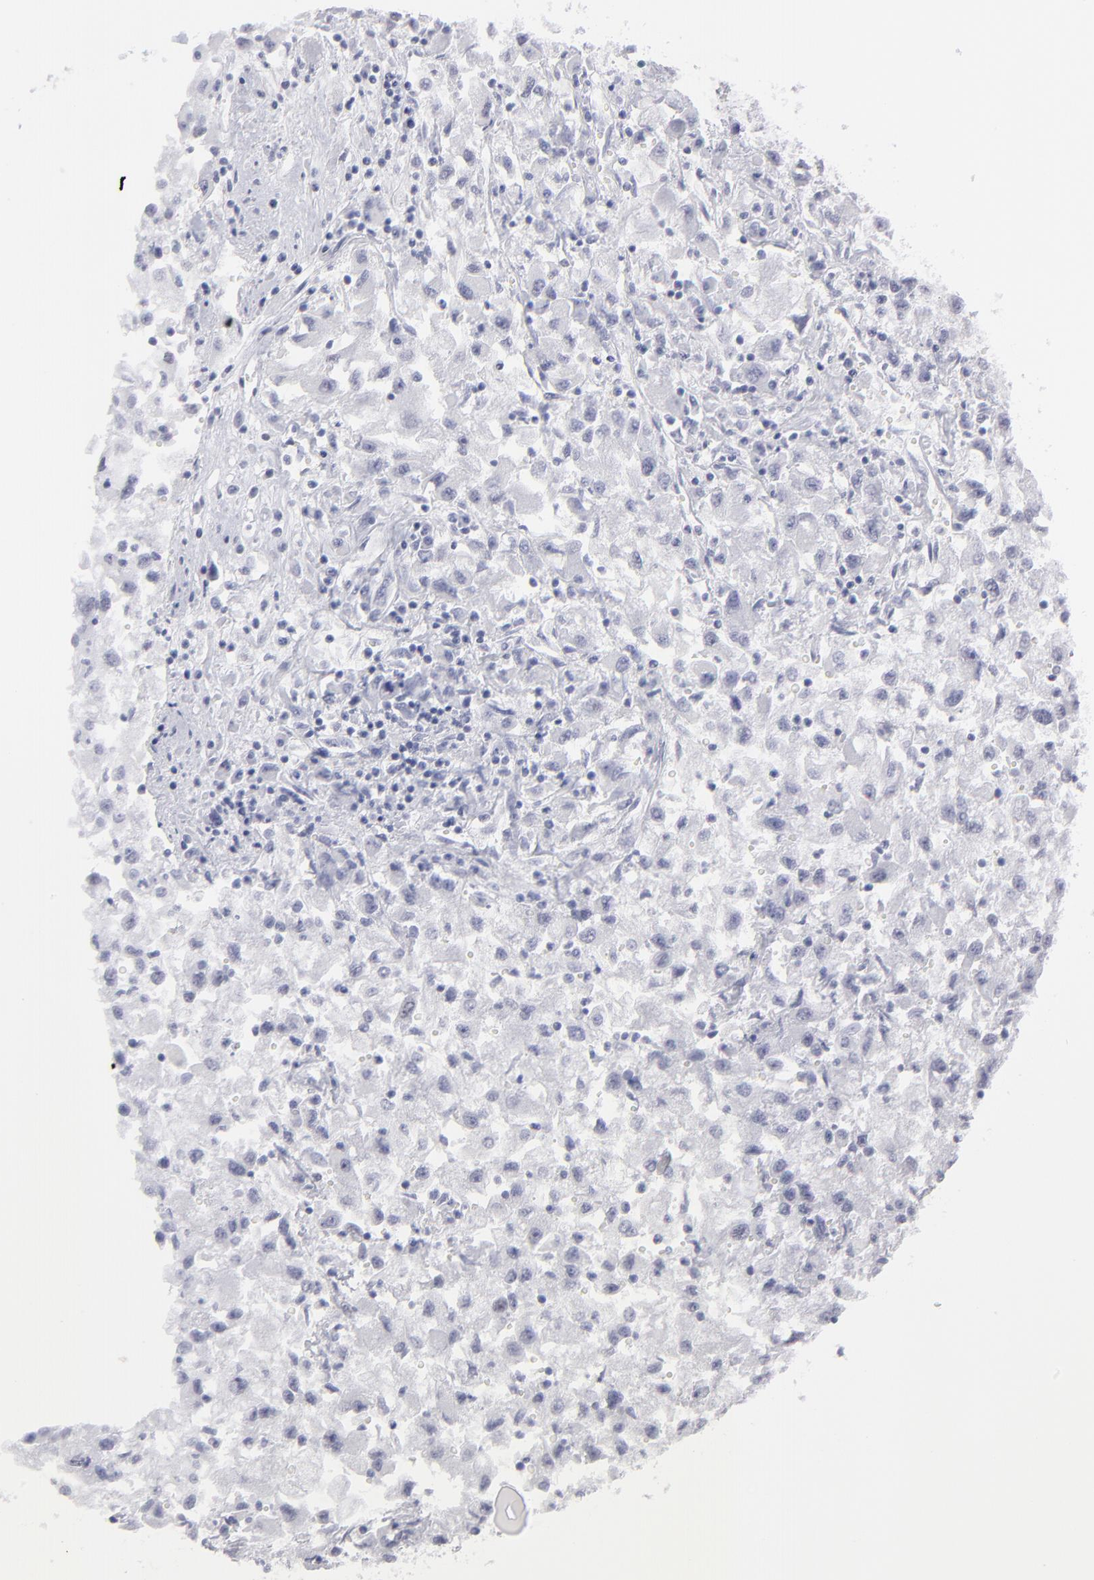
{"staining": {"intensity": "negative", "quantity": "none", "location": "none"}, "tissue": "renal cancer", "cell_type": "Tumor cells", "image_type": "cancer", "snomed": [{"axis": "morphology", "description": "Adenocarcinoma, NOS"}, {"axis": "topography", "description": "Kidney"}], "caption": "Immunohistochemistry (IHC) micrograph of renal cancer stained for a protein (brown), which displays no expression in tumor cells.", "gene": "ALDOB", "patient": {"sex": "male", "age": 59}}